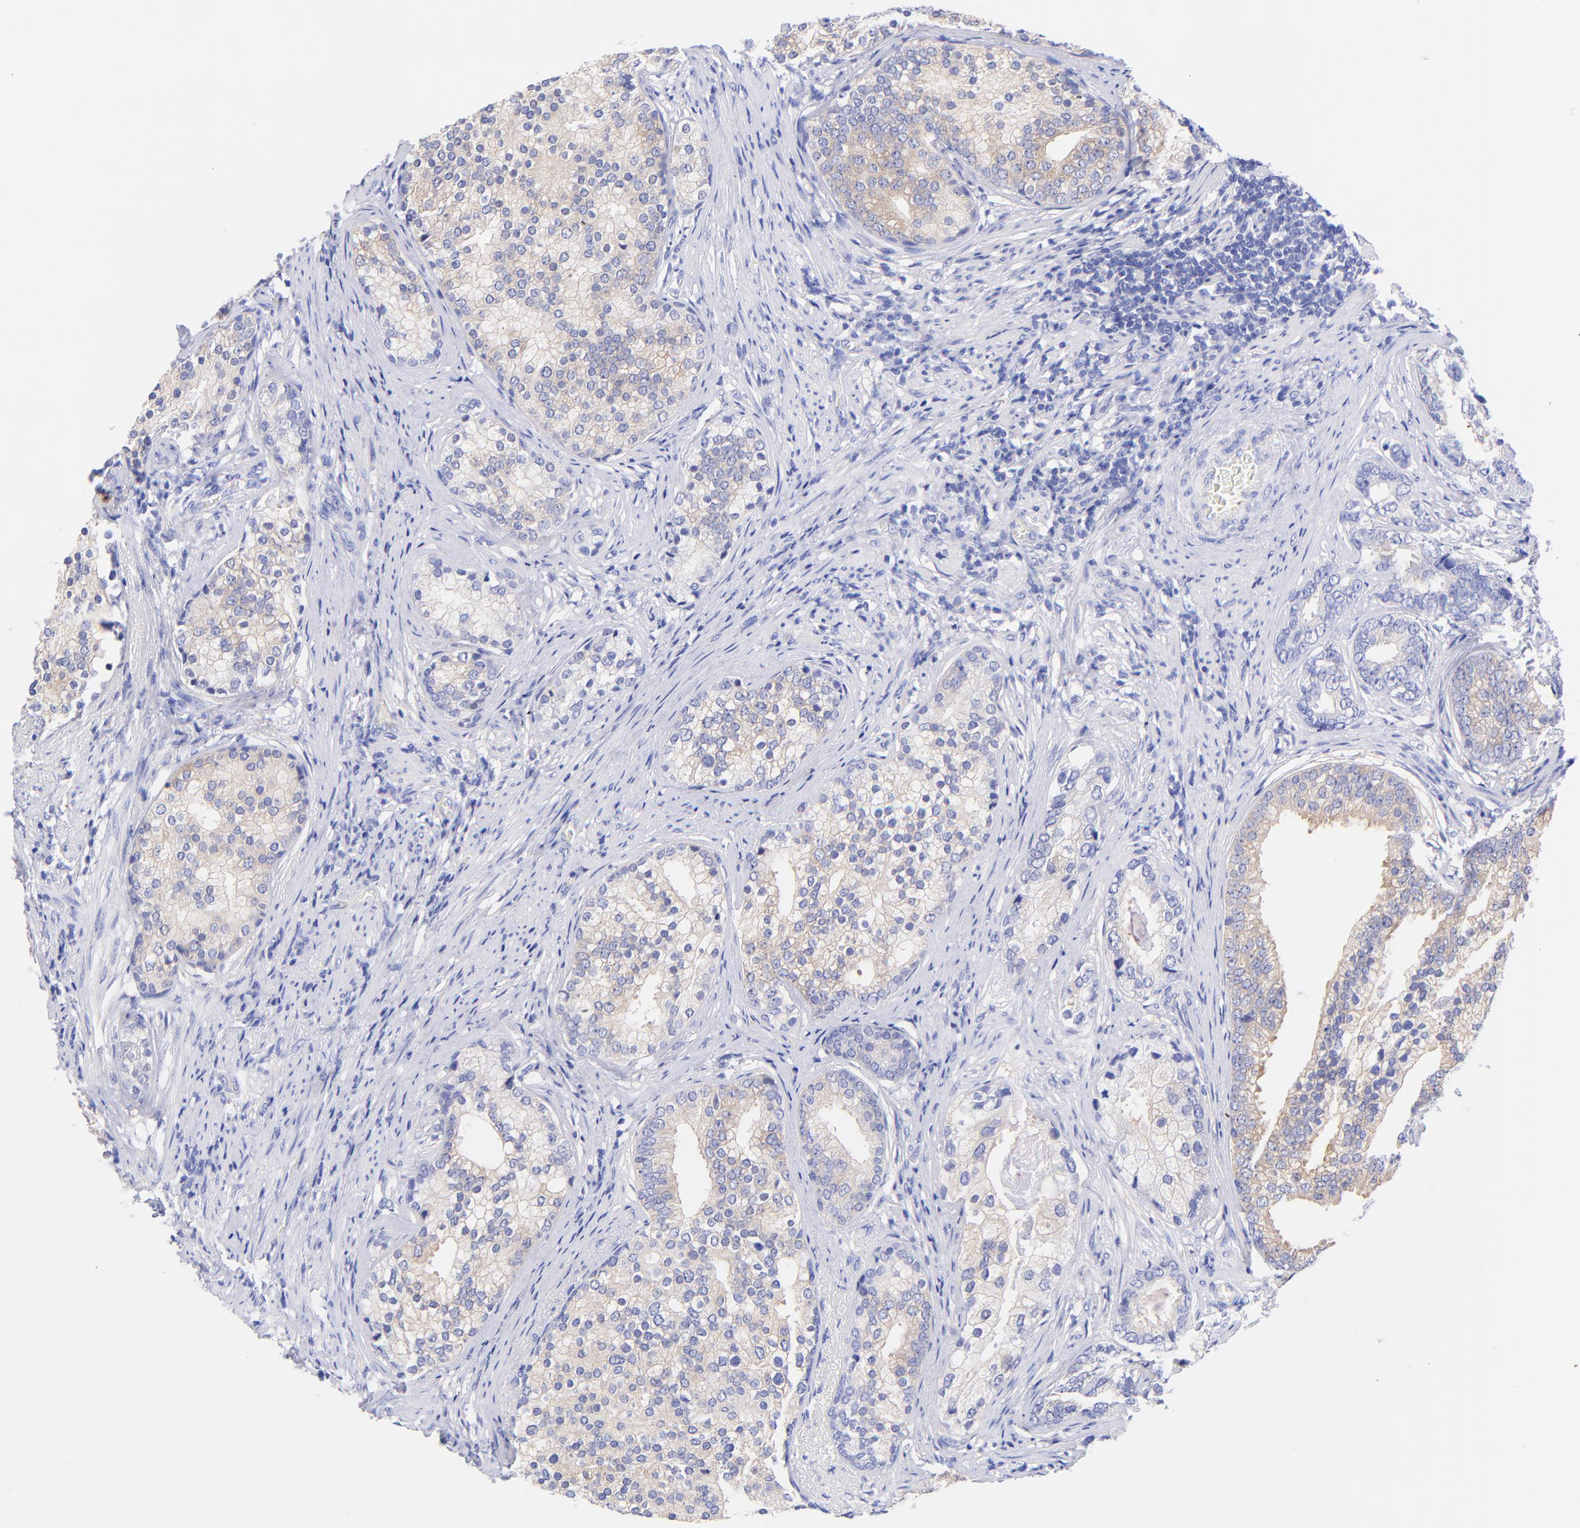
{"staining": {"intensity": "weak", "quantity": "25%-75%", "location": "cytoplasmic/membranous"}, "tissue": "prostate cancer", "cell_type": "Tumor cells", "image_type": "cancer", "snomed": [{"axis": "morphology", "description": "Adenocarcinoma, Low grade"}, {"axis": "topography", "description": "Prostate"}], "caption": "DAB immunohistochemical staining of human prostate cancer displays weak cytoplasmic/membranous protein expression in about 25%-75% of tumor cells.", "gene": "GPHN", "patient": {"sex": "male", "age": 71}}